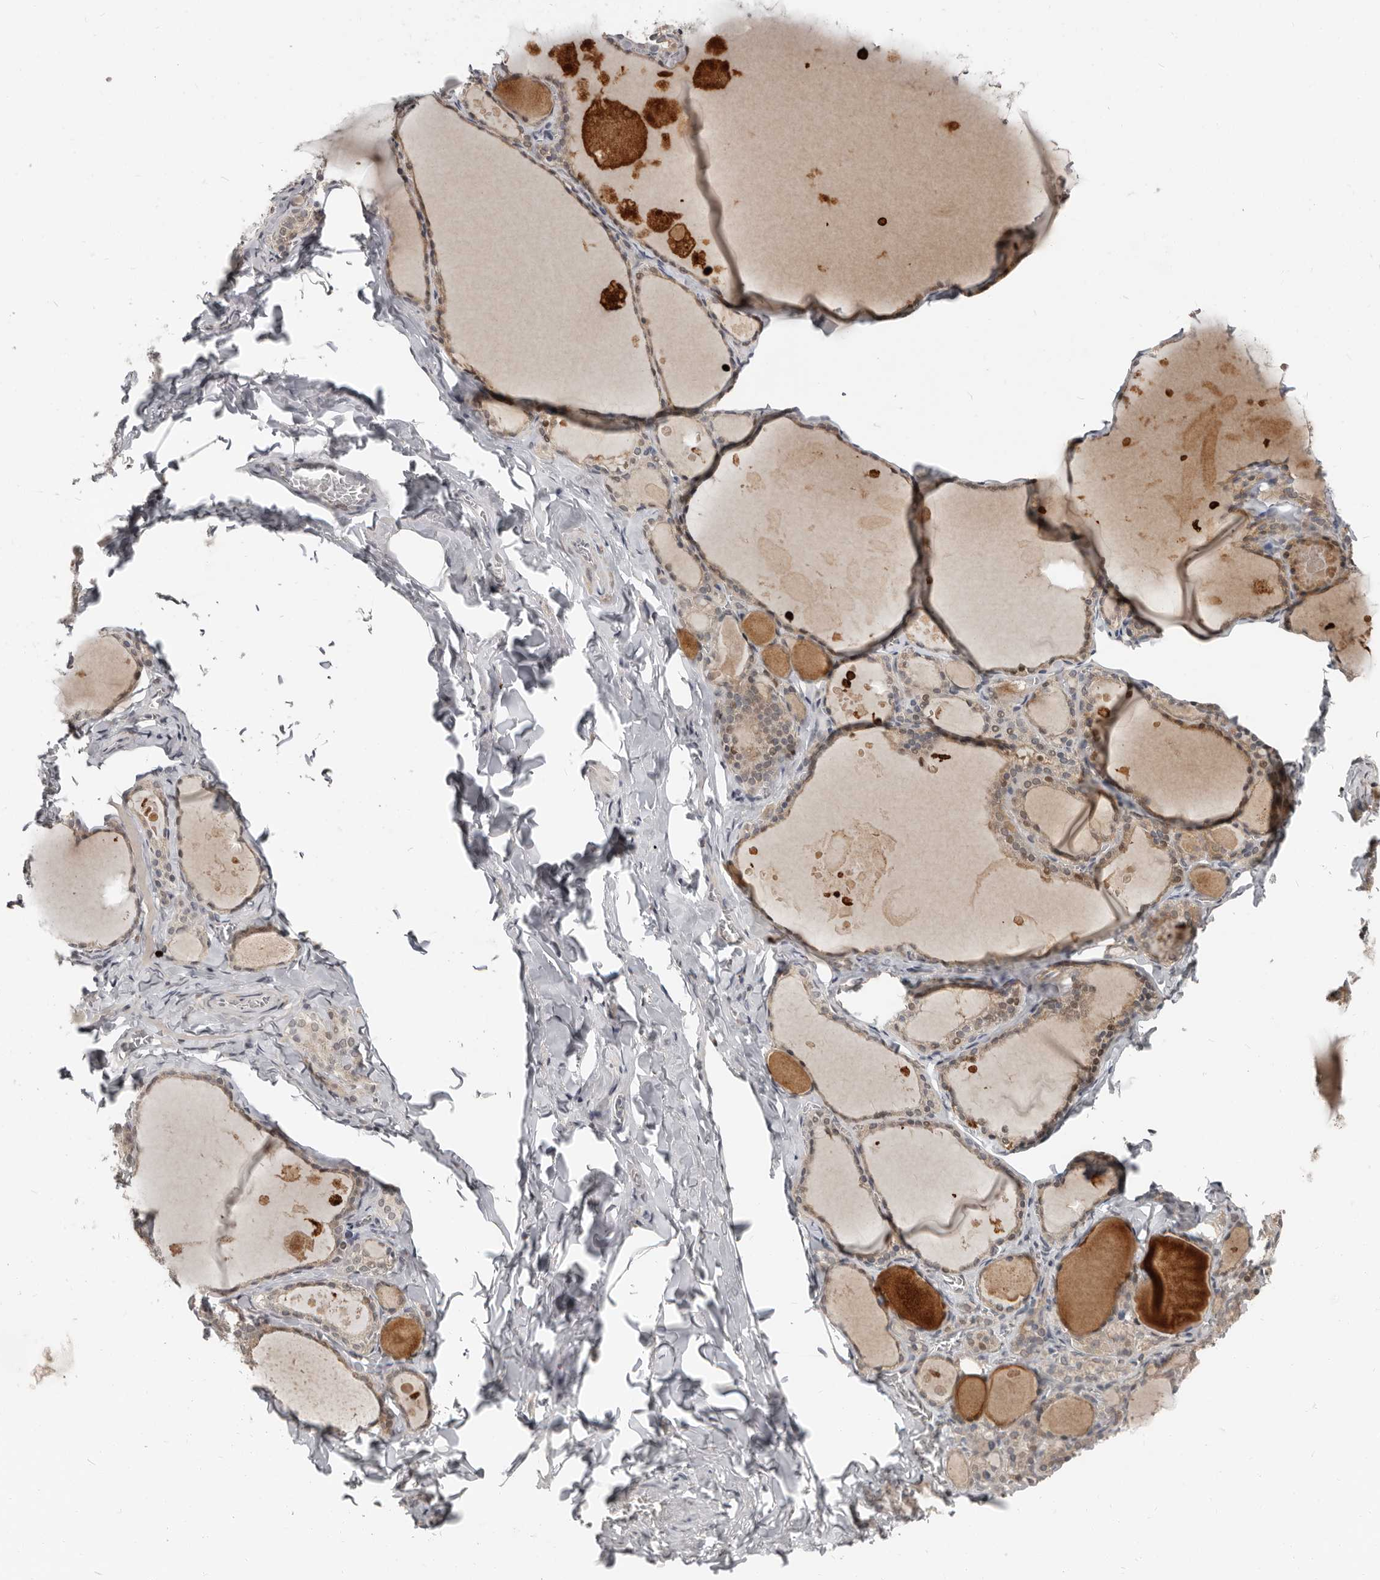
{"staining": {"intensity": "weak", "quantity": "25%-75%", "location": "cytoplasmic/membranous,nuclear"}, "tissue": "thyroid gland", "cell_type": "Glandular cells", "image_type": "normal", "snomed": [{"axis": "morphology", "description": "Normal tissue, NOS"}, {"axis": "topography", "description": "Thyroid gland"}], "caption": "This is an image of immunohistochemistry staining of normal thyroid gland, which shows weak staining in the cytoplasmic/membranous,nuclear of glandular cells.", "gene": "APOL6", "patient": {"sex": "male", "age": 56}}